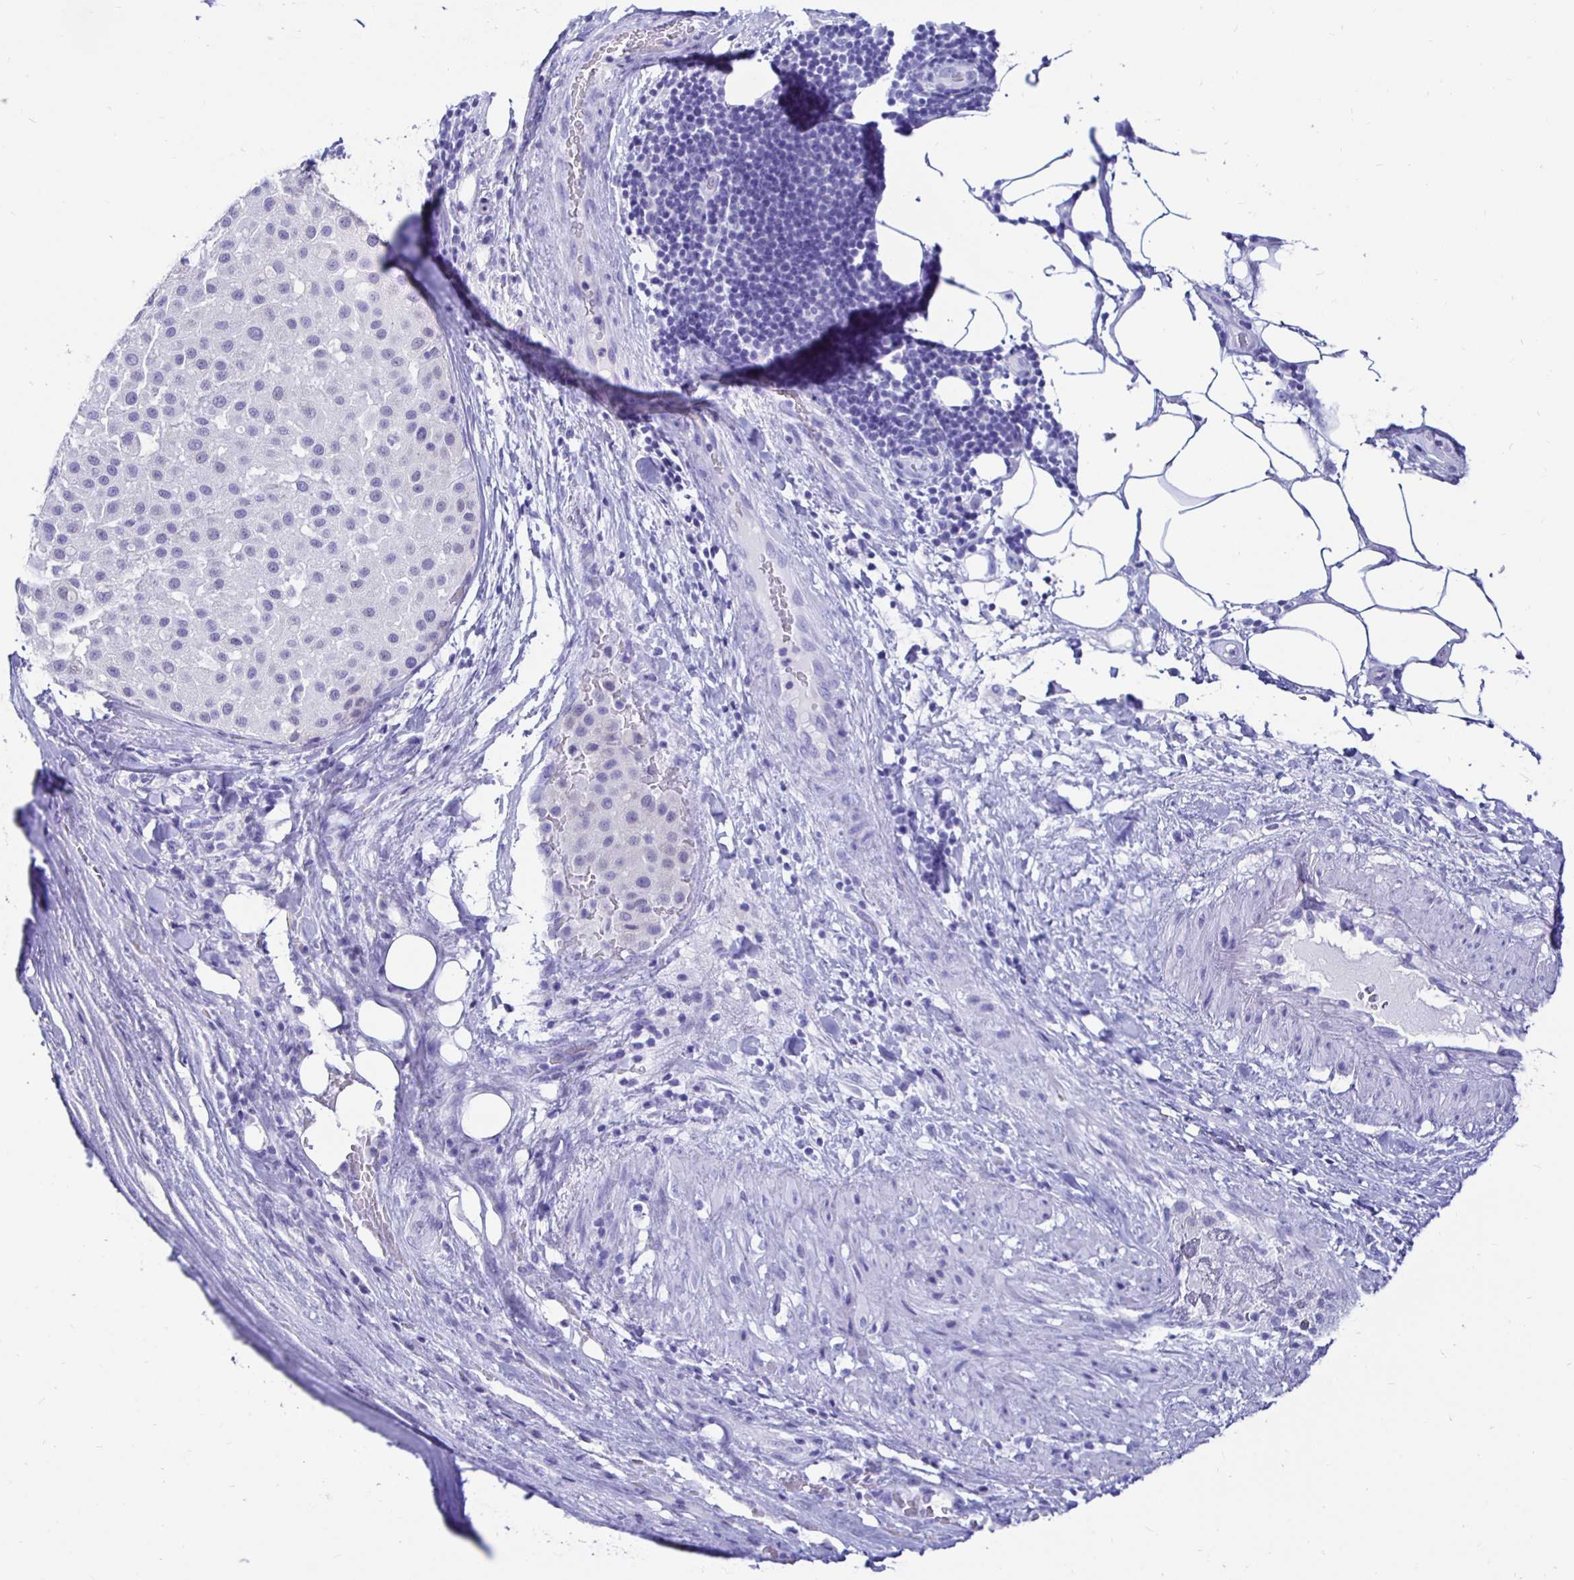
{"staining": {"intensity": "negative", "quantity": "none", "location": "none"}, "tissue": "melanoma", "cell_type": "Tumor cells", "image_type": "cancer", "snomed": [{"axis": "morphology", "description": "Malignant melanoma, Metastatic site"}, {"axis": "topography", "description": "Smooth muscle"}], "caption": "IHC histopathology image of human malignant melanoma (metastatic site) stained for a protein (brown), which exhibits no staining in tumor cells.", "gene": "UMOD", "patient": {"sex": "male", "age": 41}}